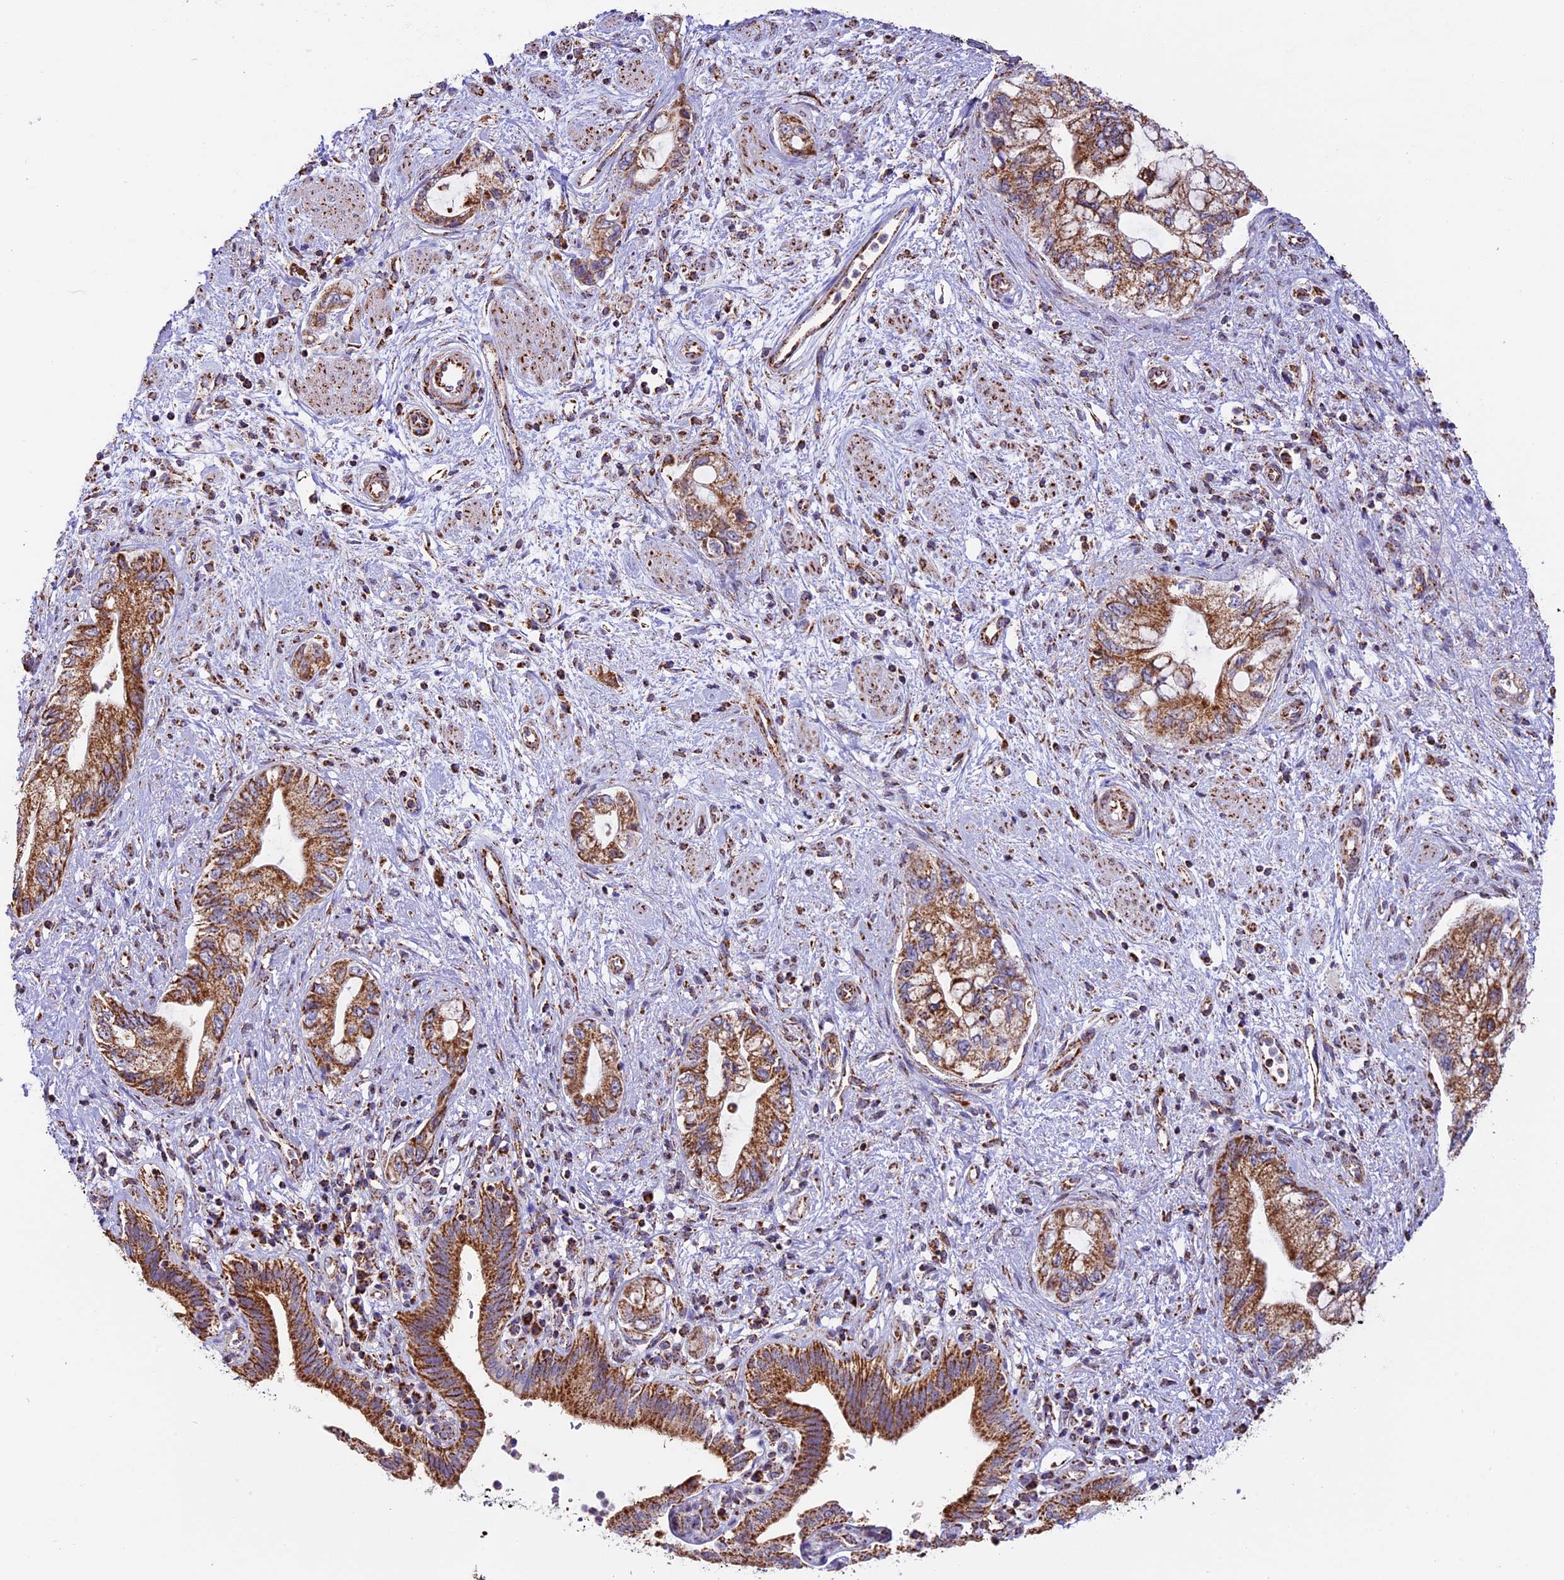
{"staining": {"intensity": "moderate", "quantity": ">75%", "location": "cytoplasmic/membranous"}, "tissue": "pancreatic cancer", "cell_type": "Tumor cells", "image_type": "cancer", "snomed": [{"axis": "morphology", "description": "Adenocarcinoma, NOS"}, {"axis": "topography", "description": "Pancreas"}], "caption": "This image shows IHC staining of pancreatic cancer (adenocarcinoma), with medium moderate cytoplasmic/membranous expression in about >75% of tumor cells.", "gene": "NDUFA8", "patient": {"sex": "female", "age": 73}}